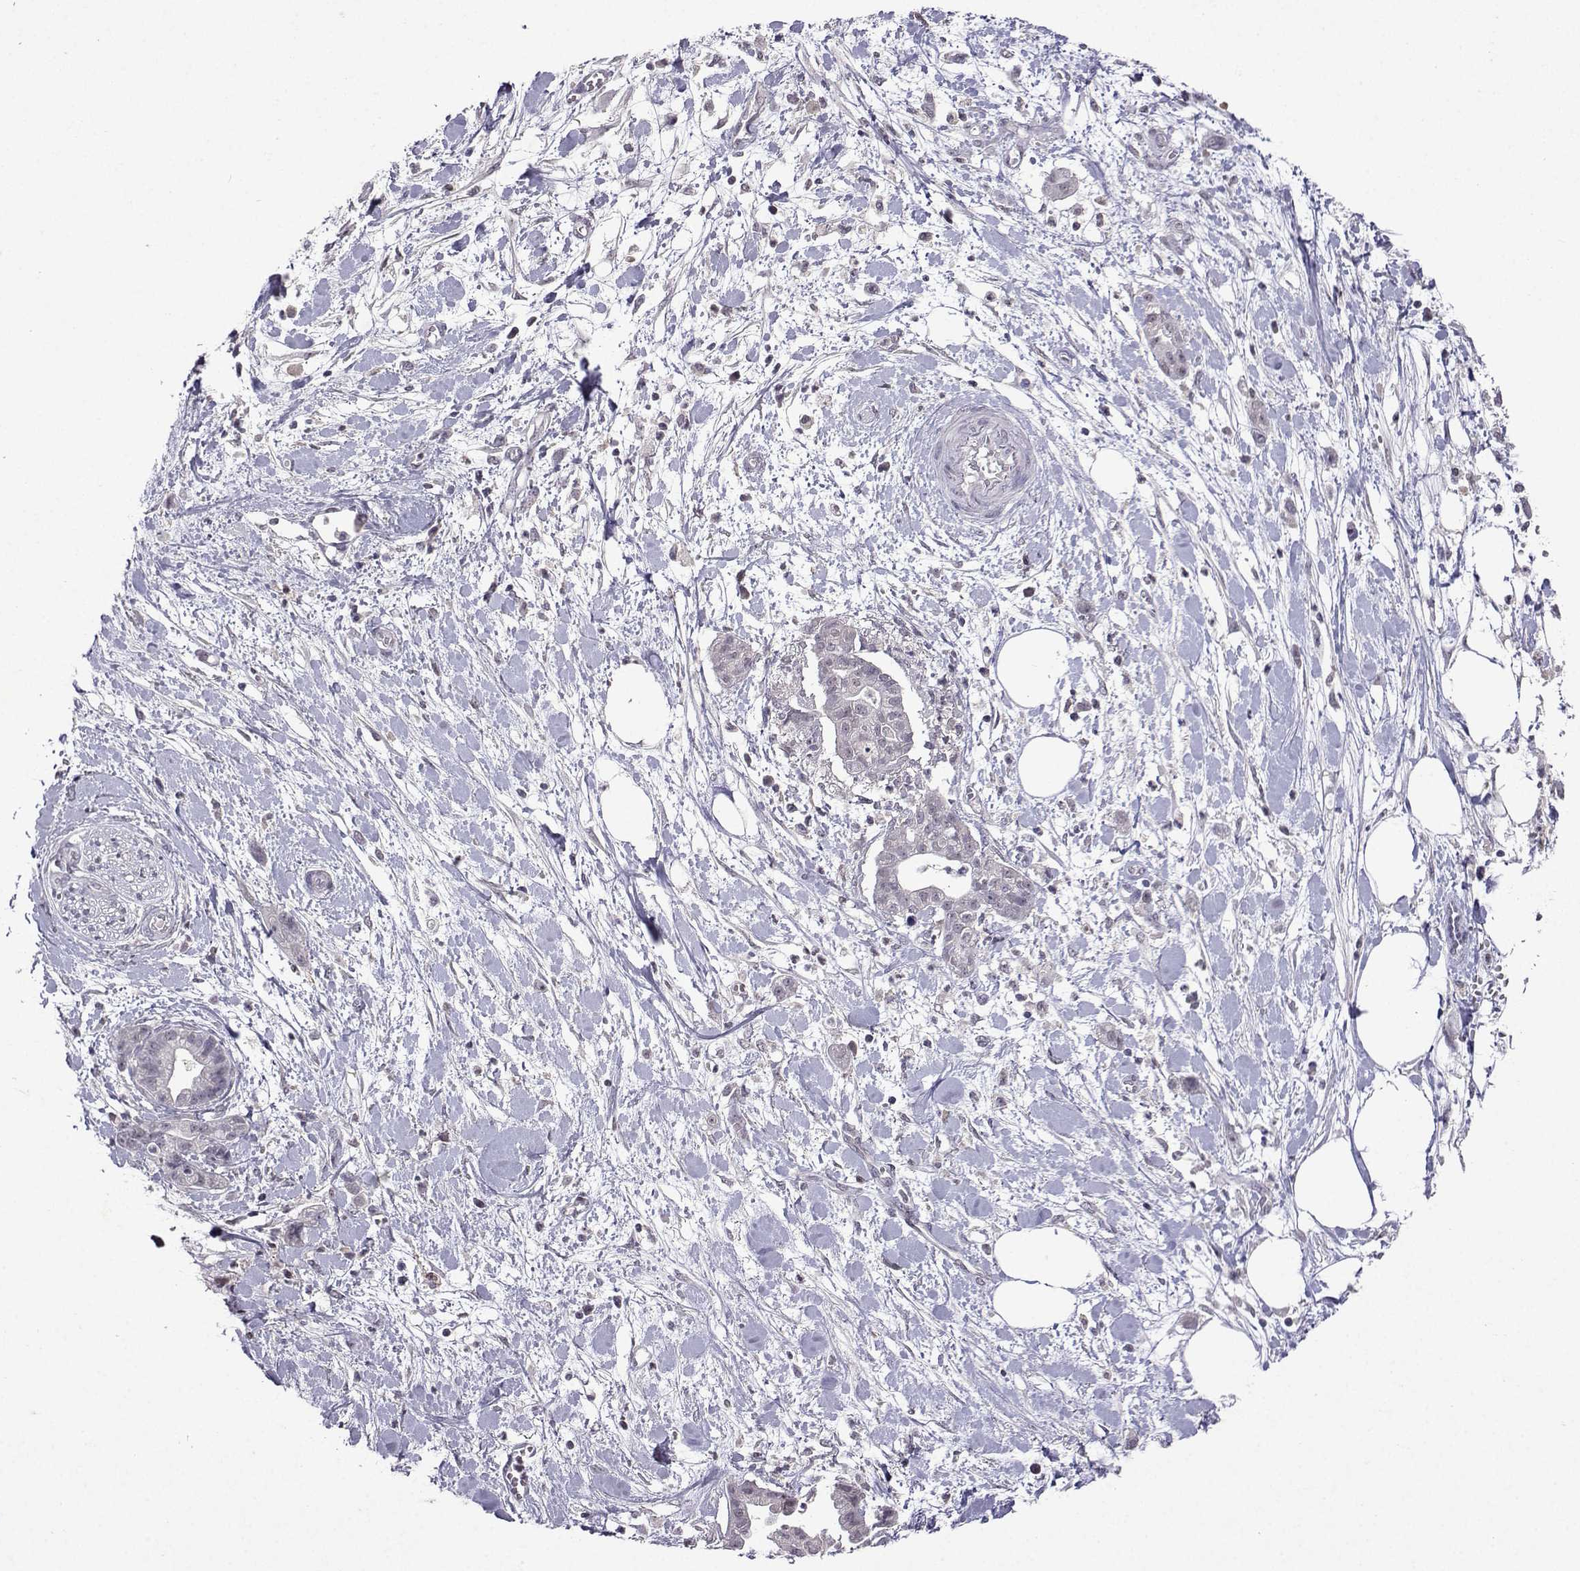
{"staining": {"intensity": "negative", "quantity": "none", "location": "none"}, "tissue": "pancreatic cancer", "cell_type": "Tumor cells", "image_type": "cancer", "snomed": [{"axis": "morphology", "description": "Normal tissue, NOS"}, {"axis": "morphology", "description": "Adenocarcinoma, NOS"}, {"axis": "topography", "description": "Lymph node"}, {"axis": "topography", "description": "Pancreas"}], "caption": "DAB immunohistochemical staining of human pancreatic adenocarcinoma demonstrates no significant expression in tumor cells.", "gene": "CCL28", "patient": {"sex": "female", "age": 58}}